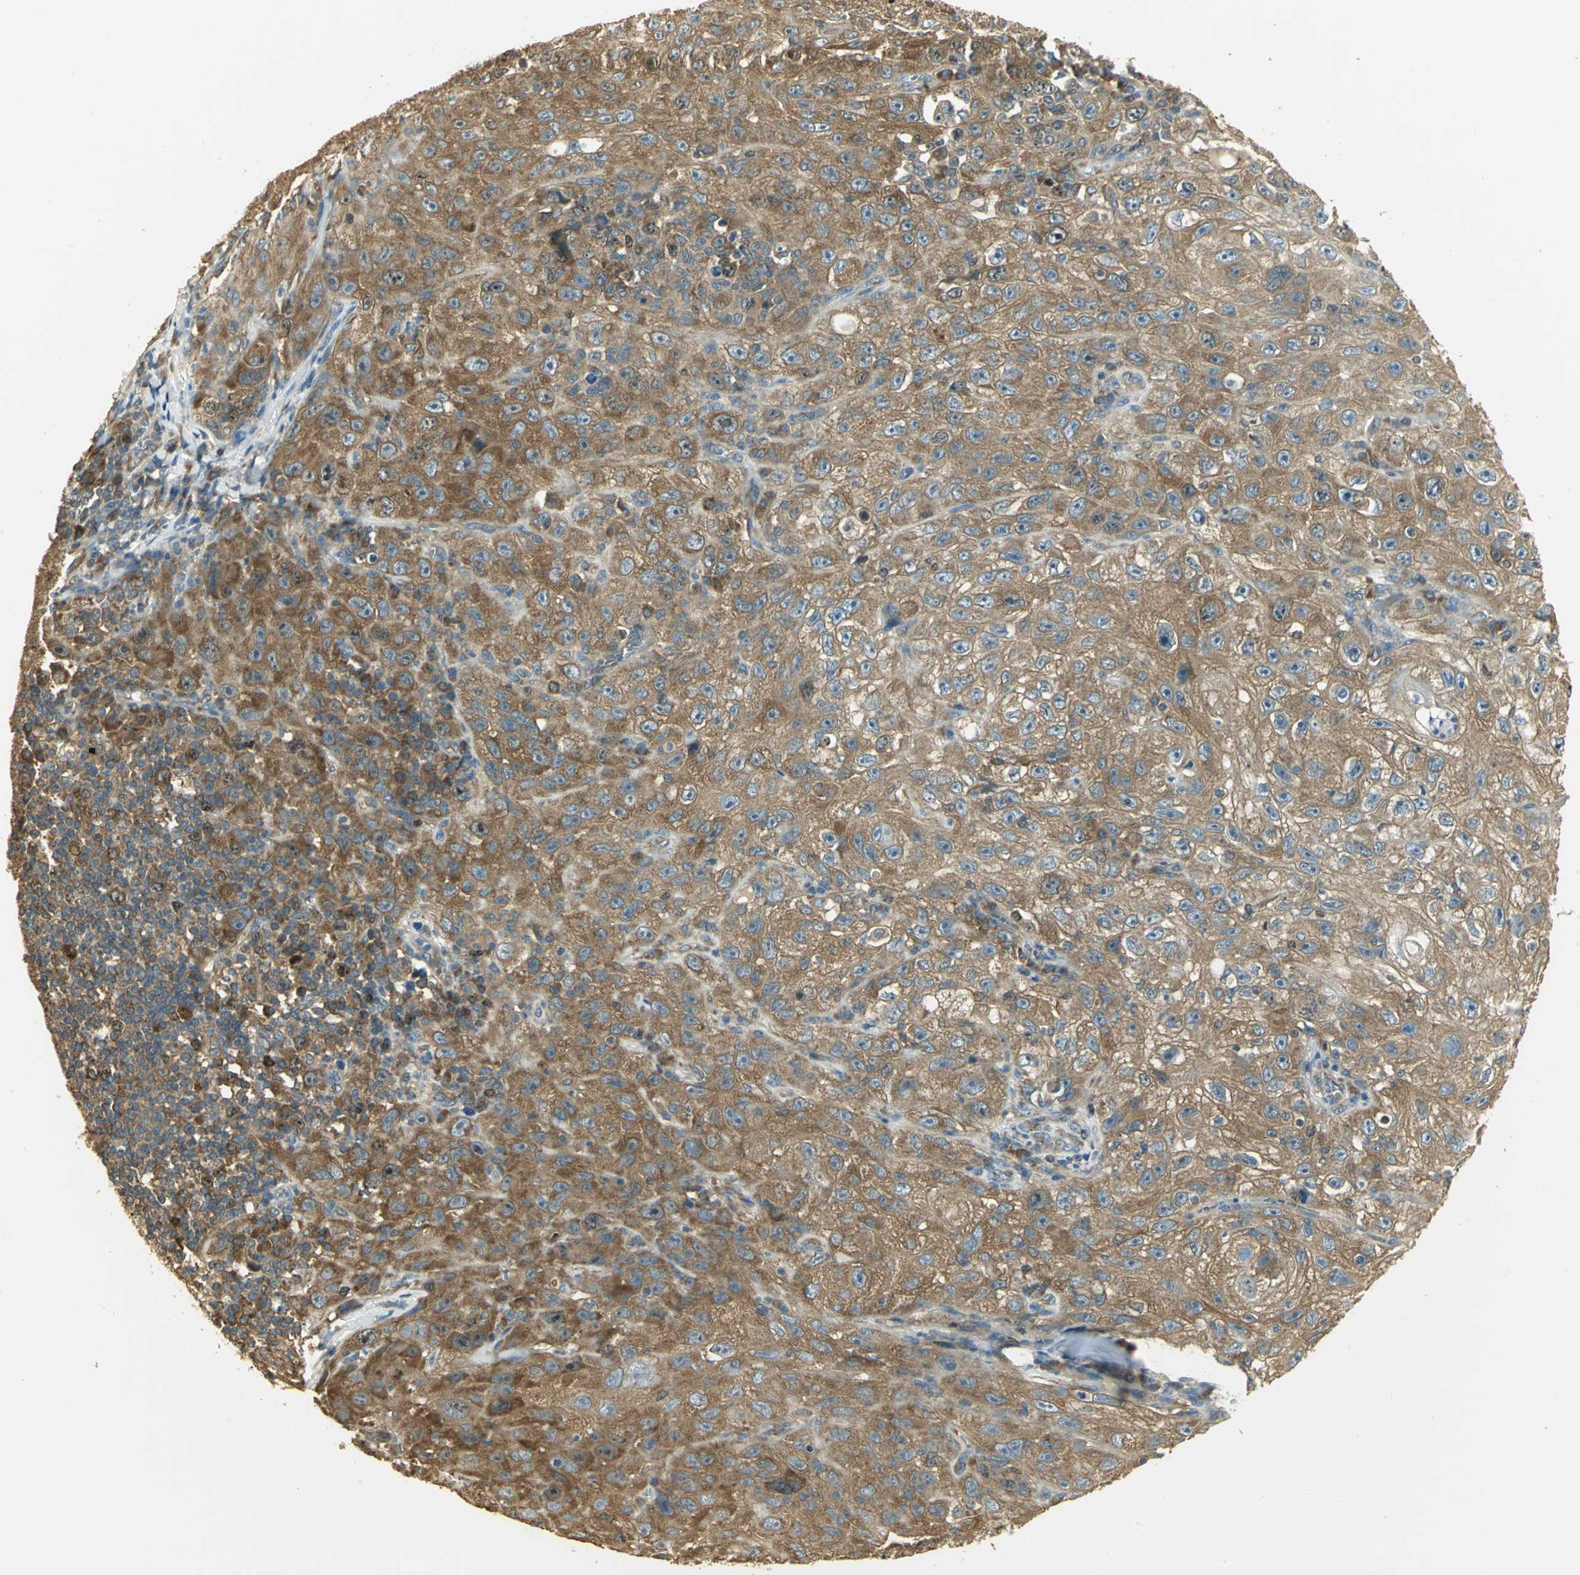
{"staining": {"intensity": "moderate", "quantity": ">75%", "location": "cytoplasmic/membranous"}, "tissue": "skin cancer", "cell_type": "Tumor cells", "image_type": "cancer", "snomed": [{"axis": "morphology", "description": "Squamous cell carcinoma, NOS"}, {"axis": "topography", "description": "Skin"}], "caption": "Immunohistochemical staining of squamous cell carcinoma (skin) demonstrates medium levels of moderate cytoplasmic/membranous staining in about >75% of tumor cells.", "gene": "RARS1", "patient": {"sex": "male", "age": 75}}